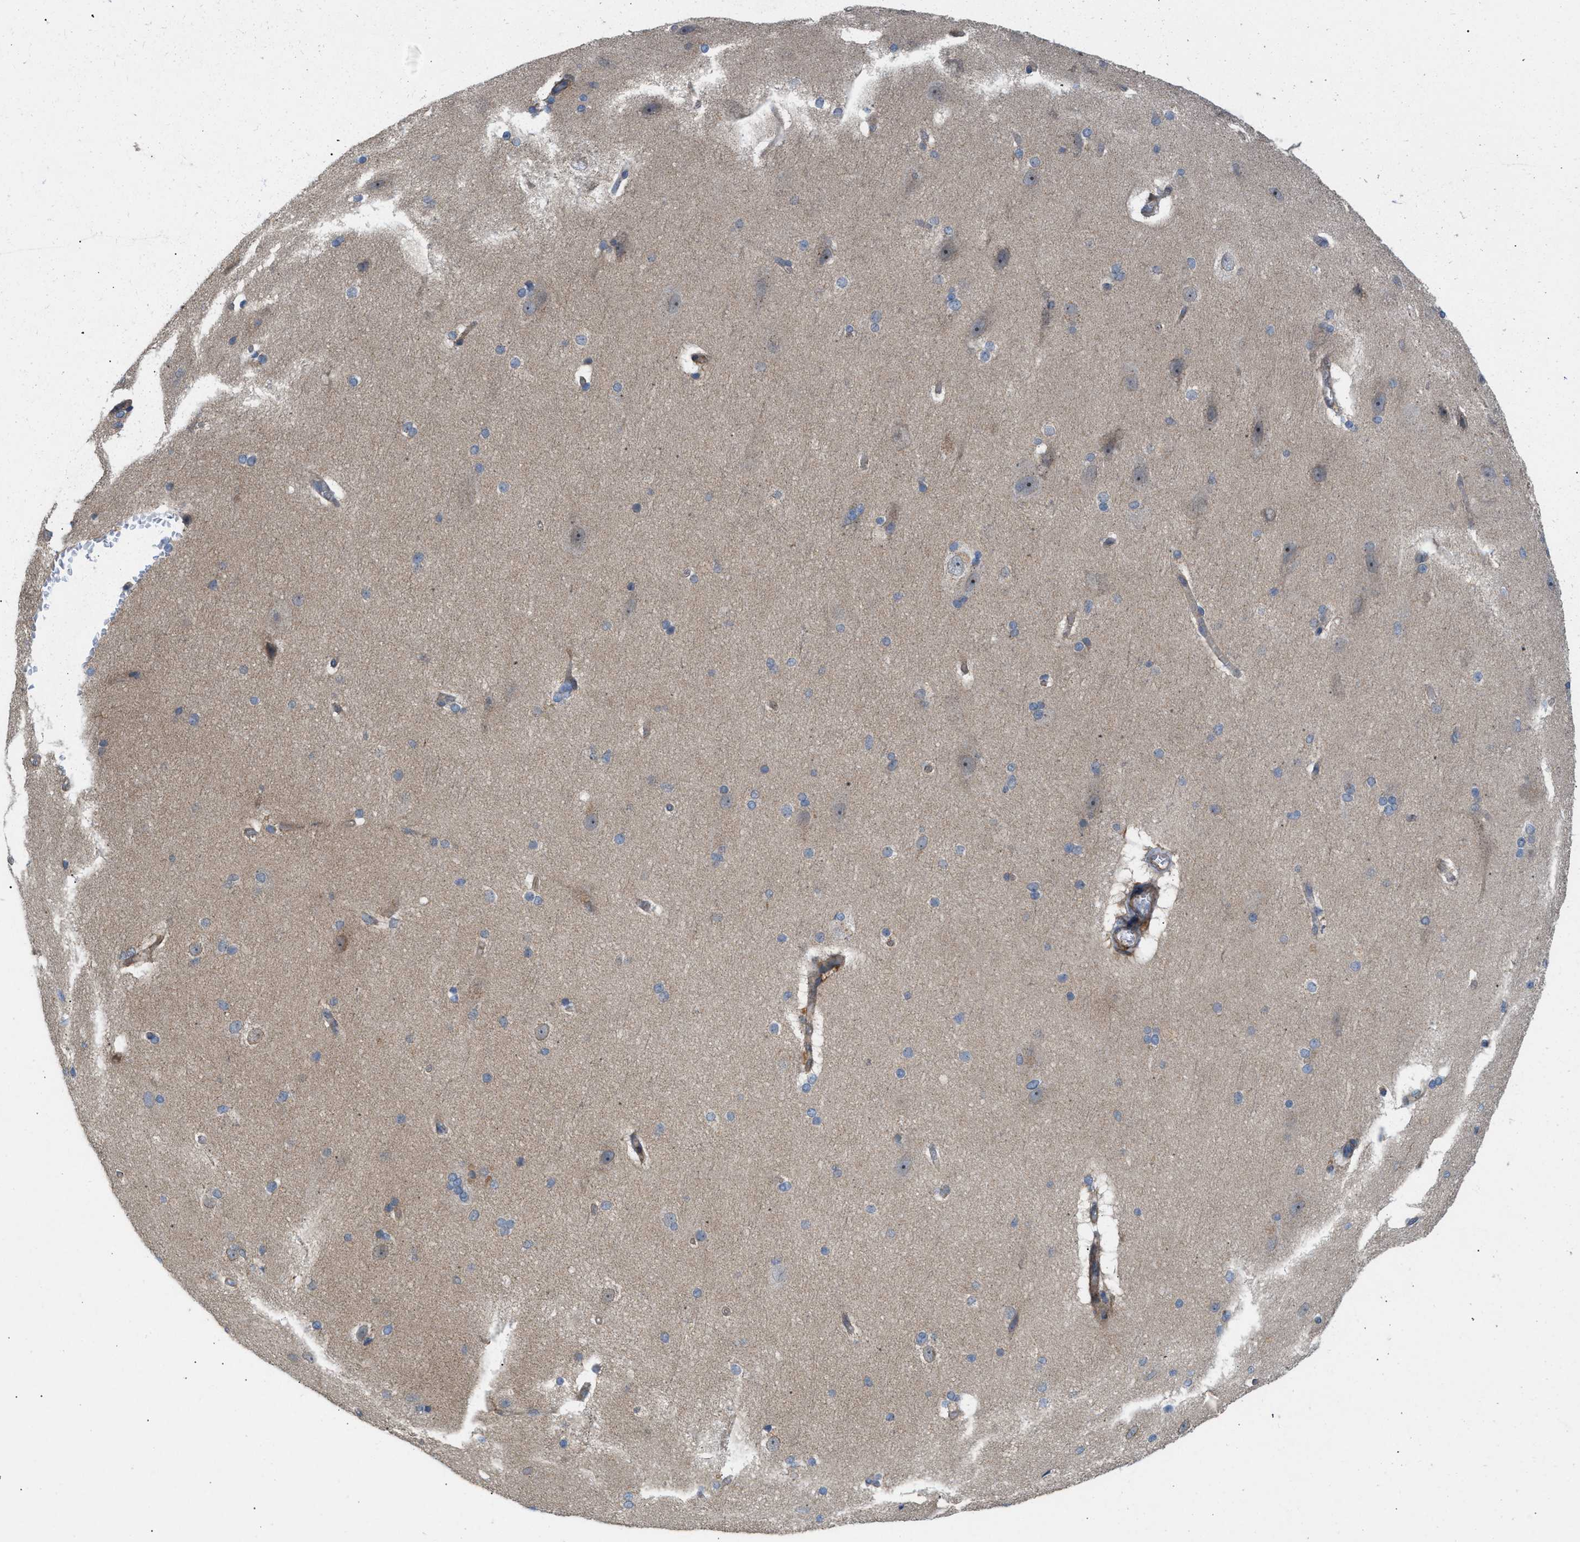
{"staining": {"intensity": "moderate", "quantity": "25%-75%", "location": "cytoplasmic/membranous"}, "tissue": "cerebral cortex", "cell_type": "Endothelial cells", "image_type": "normal", "snomed": [{"axis": "morphology", "description": "Normal tissue, NOS"}, {"axis": "topography", "description": "Cerebral cortex"}, {"axis": "topography", "description": "Hippocampus"}], "caption": "Benign cerebral cortex shows moderate cytoplasmic/membranous staining in about 25%-75% of endothelial cells, visualized by immunohistochemistry.", "gene": "CYB5D1", "patient": {"sex": "female", "age": 19}}